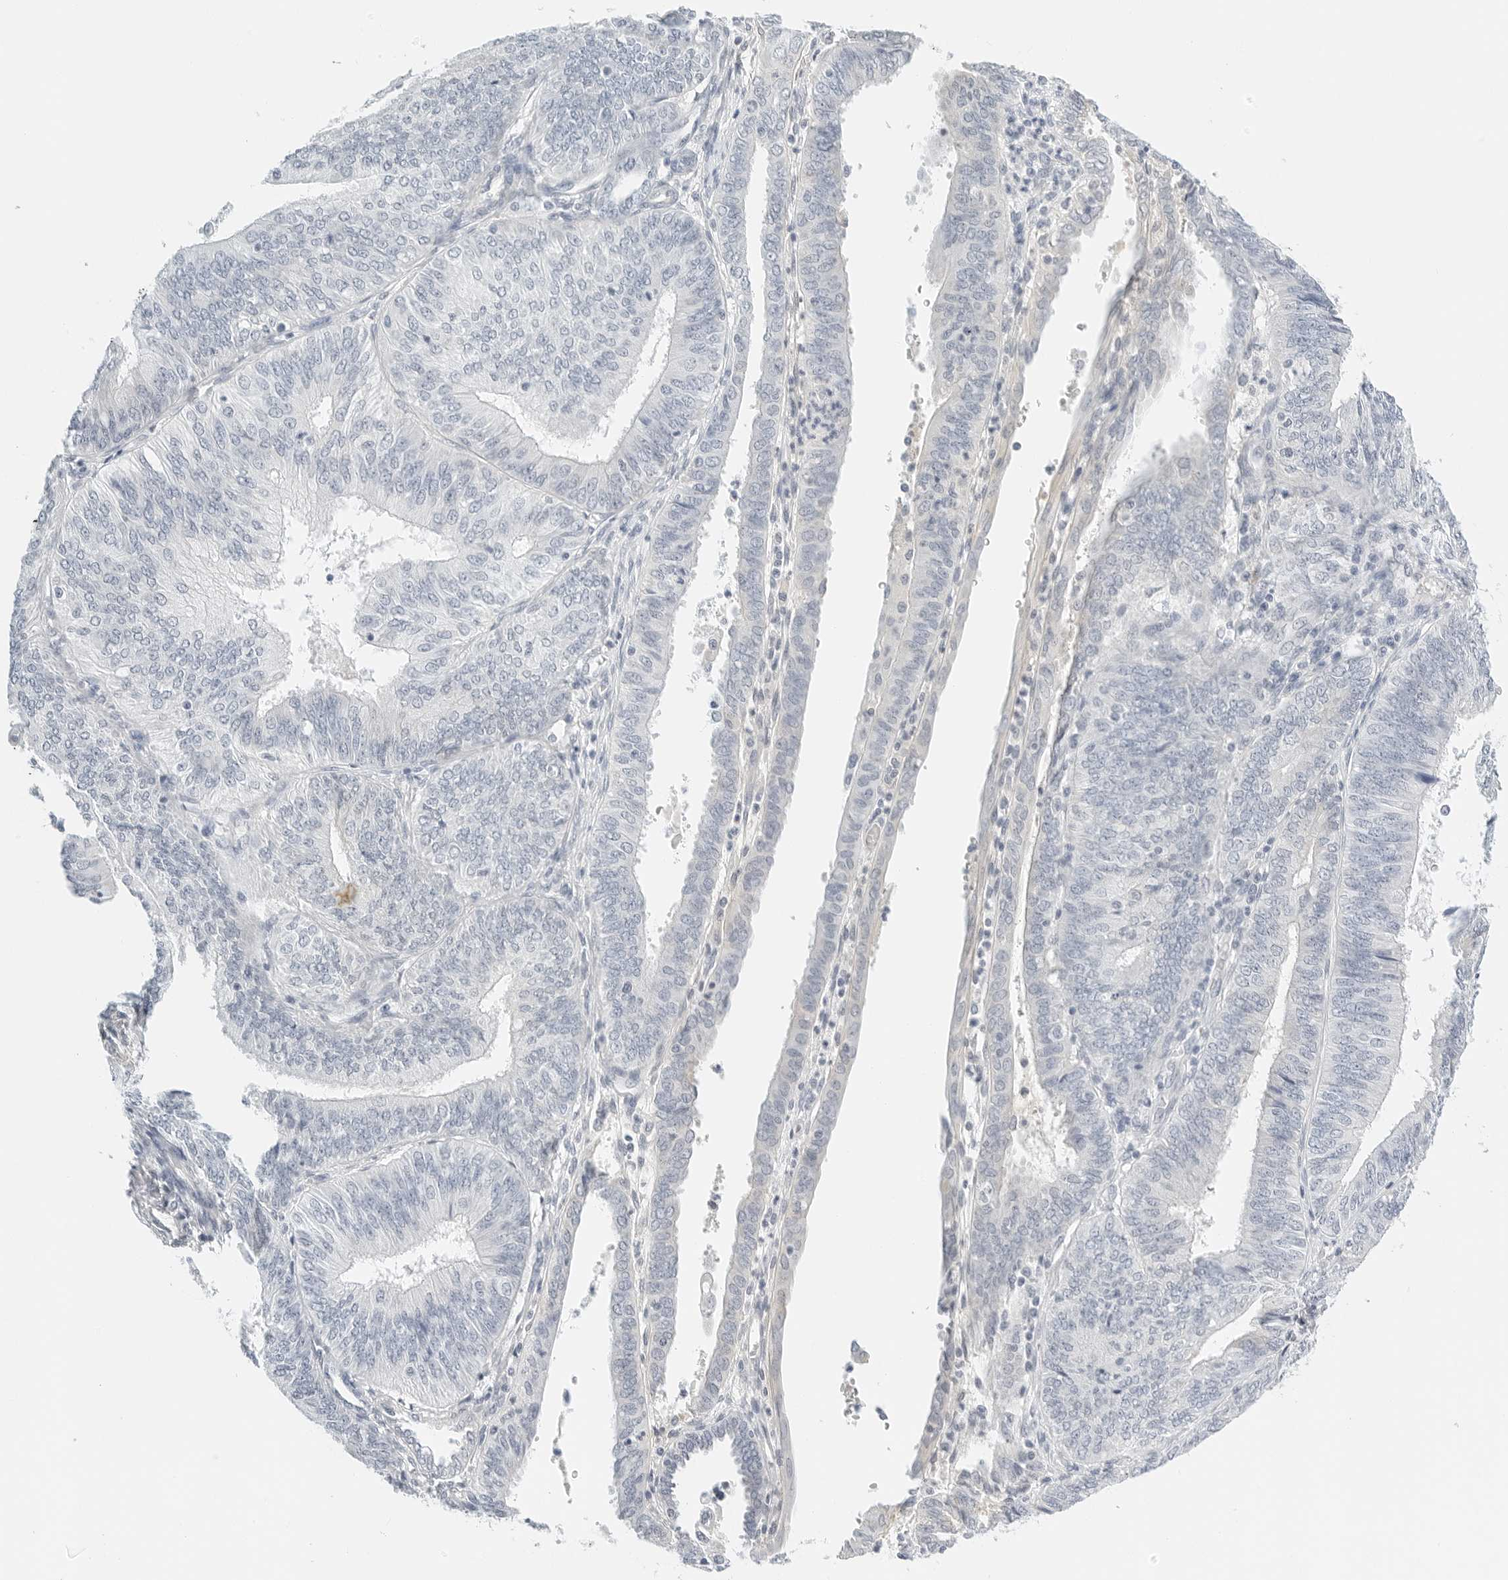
{"staining": {"intensity": "negative", "quantity": "none", "location": "none"}, "tissue": "endometrial cancer", "cell_type": "Tumor cells", "image_type": "cancer", "snomed": [{"axis": "morphology", "description": "Adenocarcinoma, NOS"}, {"axis": "topography", "description": "Endometrium"}], "caption": "This is an immunohistochemistry (IHC) micrograph of endometrial cancer (adenocarcinoma). There is no staining in tumor cells.", "gene": "PKDCC", "patient": {"sex": "female", "age": 58}}